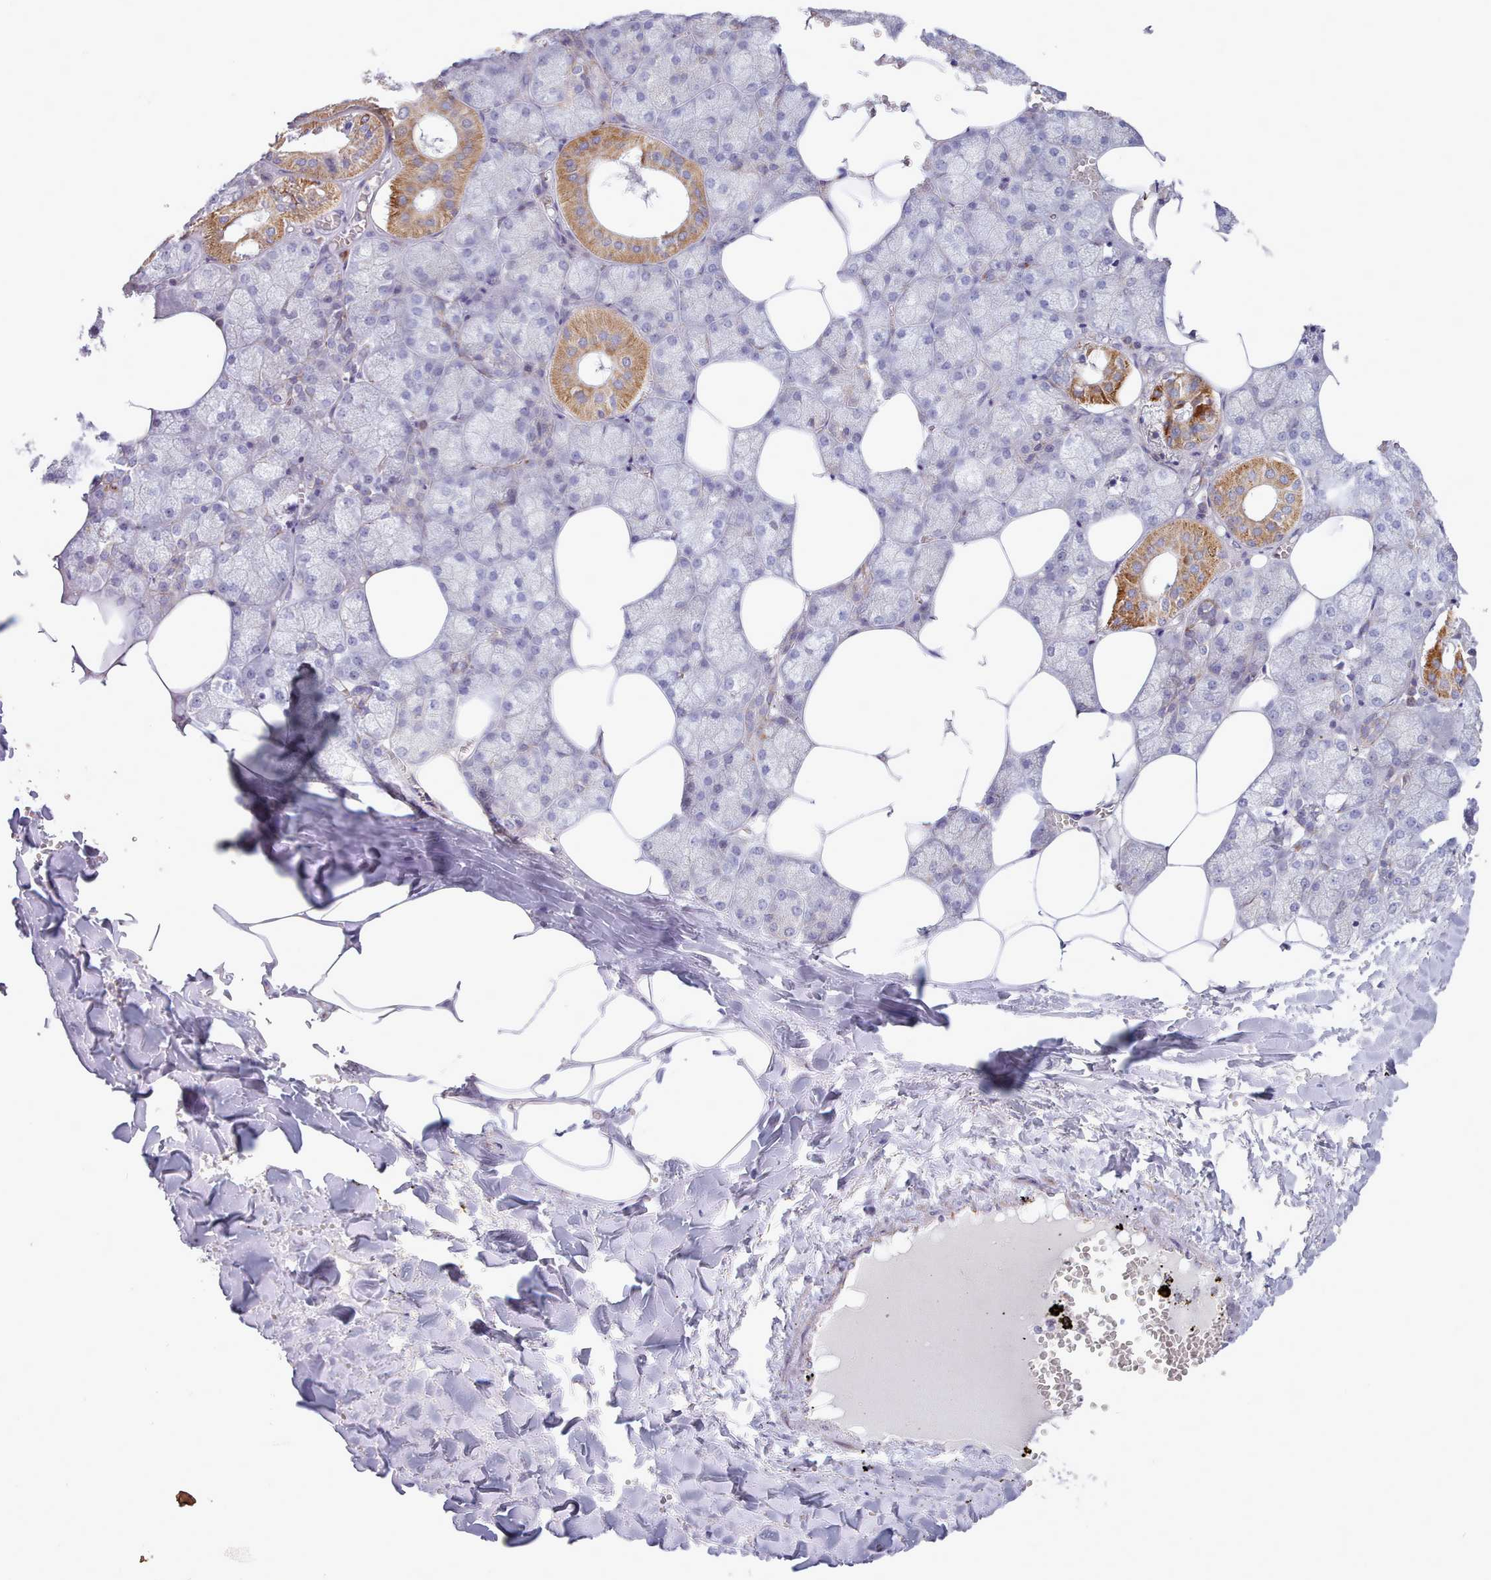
{"staining": {"intensity": "strong", "quantity": "<25%", "location": "cytoplasmic/membranous"}, "tissue": "salivary gland", "cell_type": "Glandular cells", "image_type": "normal", "snomed": [{"axis": "morphology", "description": "Normal tissue, NOS"}, {"axis": "topography", "description": "Salivary gland"}], "caption": "Strong cytoplasmic/membranous protein expression is identified in about <25% of glandular cells in salivary gland. The staining was performed using DAB (3,3'-diaminobenzidine), with brown indicating positive protein expression. Nuclei are stained blue with hematoxylin.", "gene": "MRPL21", "patient": {"sex": "male", "age": 62}}